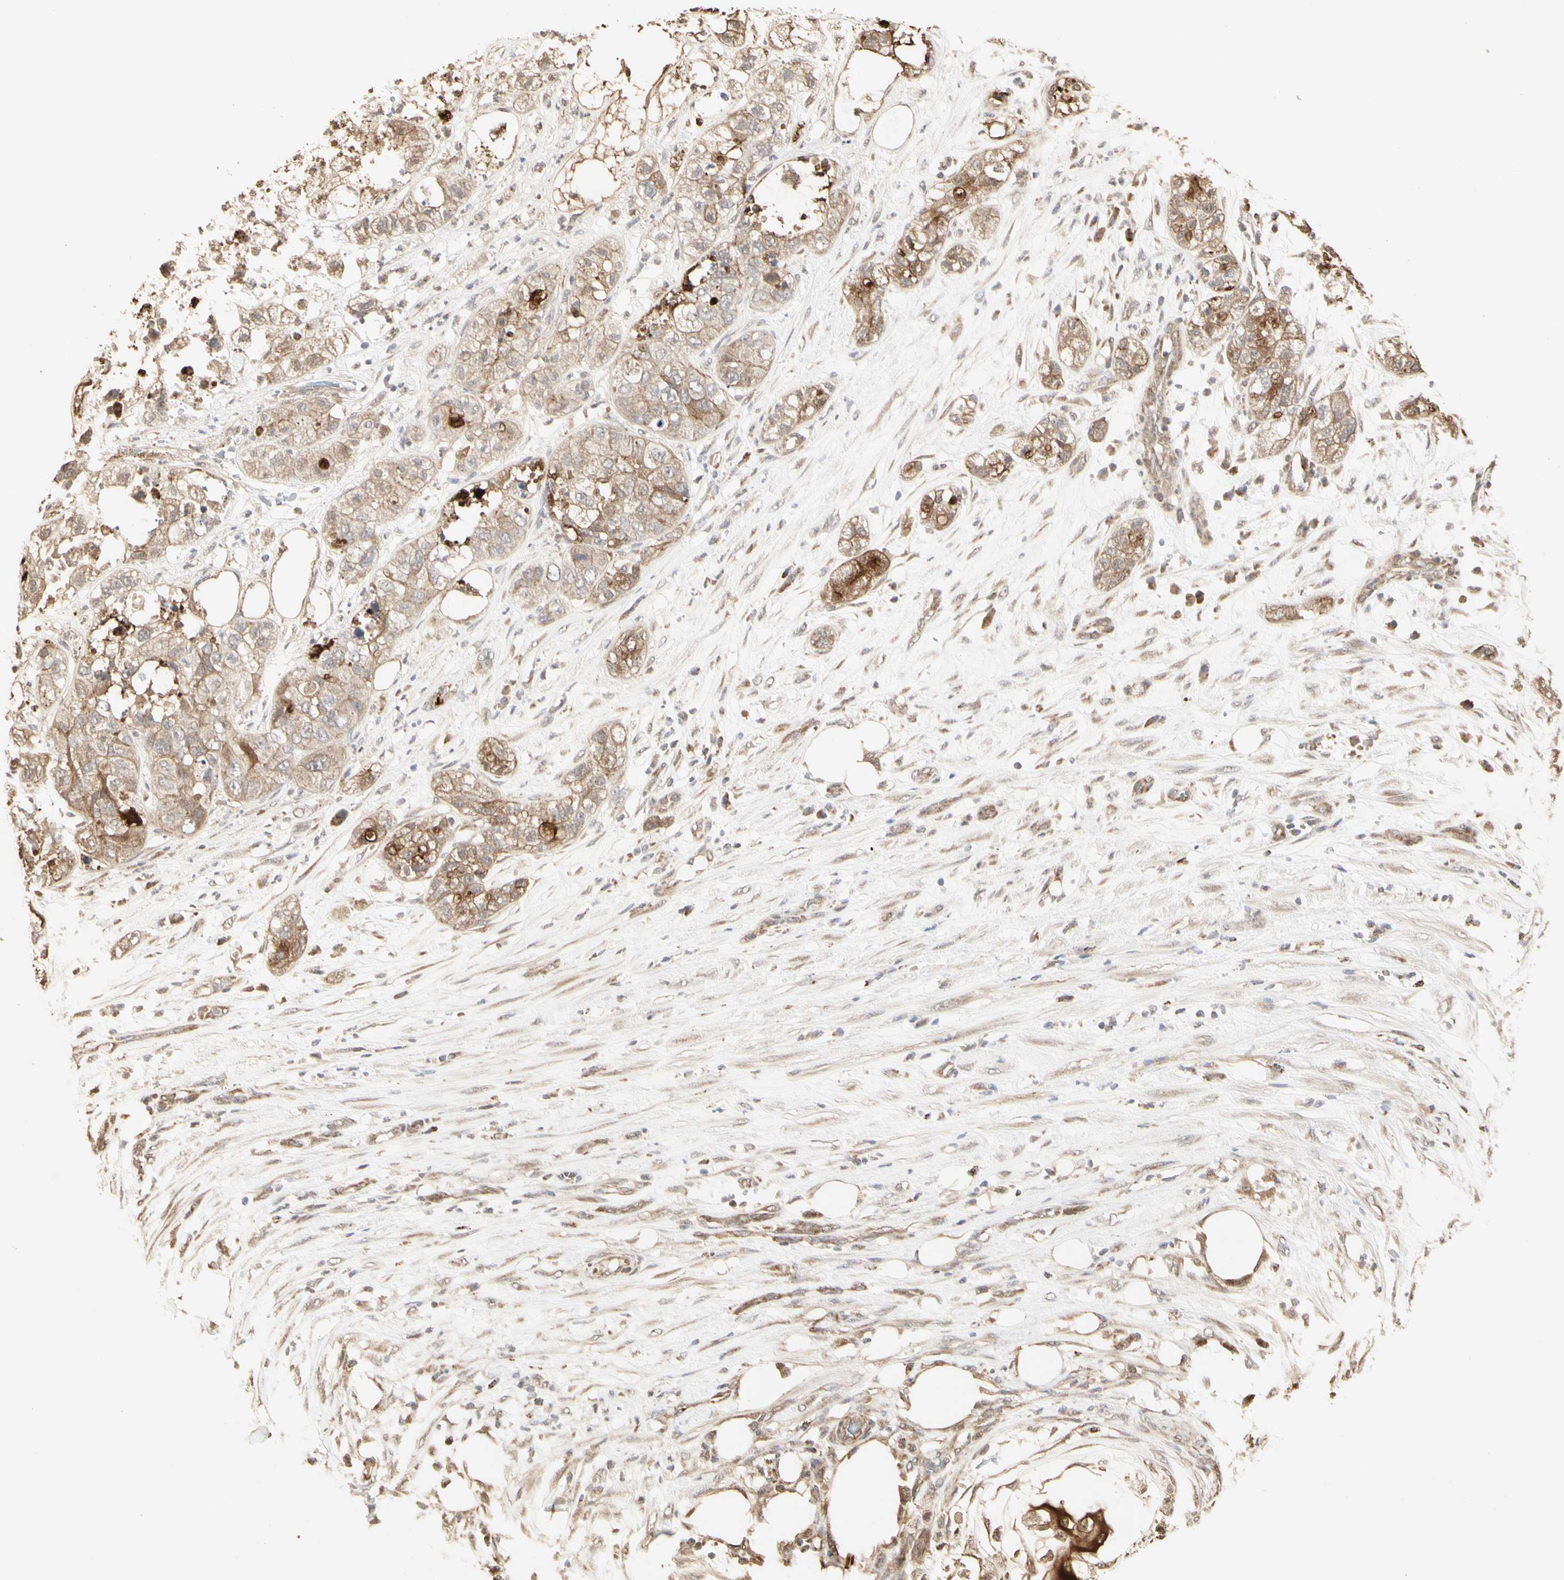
{"staining": {"intensity": "moderate", "quantity": ">75%", "location": "cytoplasmic/membranous"}, "tissue": "pancreatic cancer", "cell_type": "Tumor cells", "image_type": "cancer", "snomed": [{"axis": "morphology", "description": "Adenocarcinoma, NOS"}, {"axis": "topography", "description": "Pancreas"}], "caption": "Tumor cells show moderate cytoplasmic/membranous staining in about >75% of cells in pancreatic cancer (adenocarcinoma).", "gene": "TAOK1", "patient": {"sex": "female", "age": 78}}